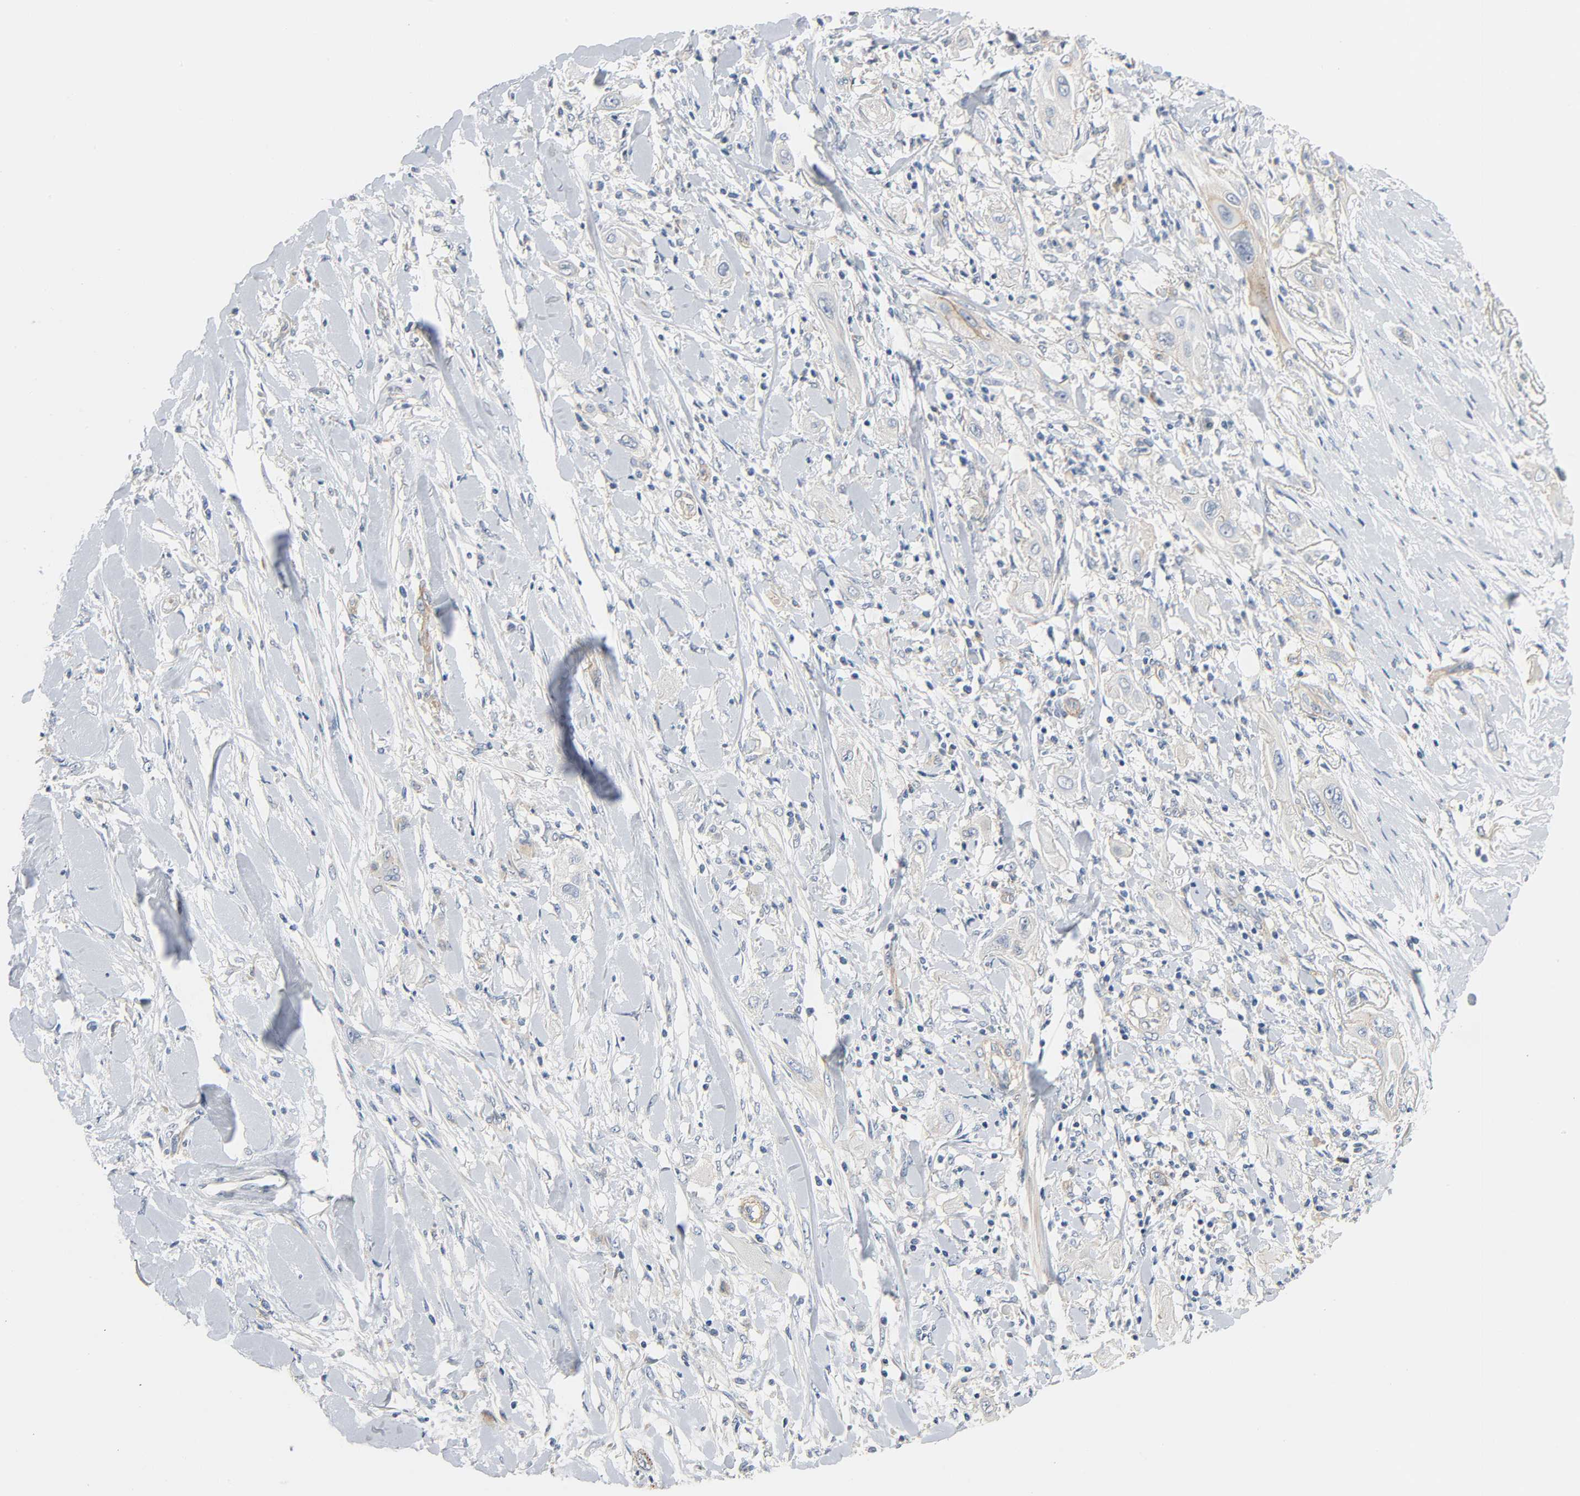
{"staining": {"intensity": "weak", "quantity": "25%-75%", "location": "cytoplasmic/membranous"}, "tissue": "lung cancer", "cell_type": "Tumor cells", "image_type": "cancer", "snomed": [{"axis": "morphology", "description": "Squamous cell carcinoma, NOS"}, {"axis": "topography", "description": "Lung"}], "caption": "Weak cytoplasmic/membranous protein staining is identified in approximately 25%-75% of tumor cells in lung cancer (squamous cell carcinoma).", "gene": "ARPC1A", "patient": {"sex": "female", "age": 47}}